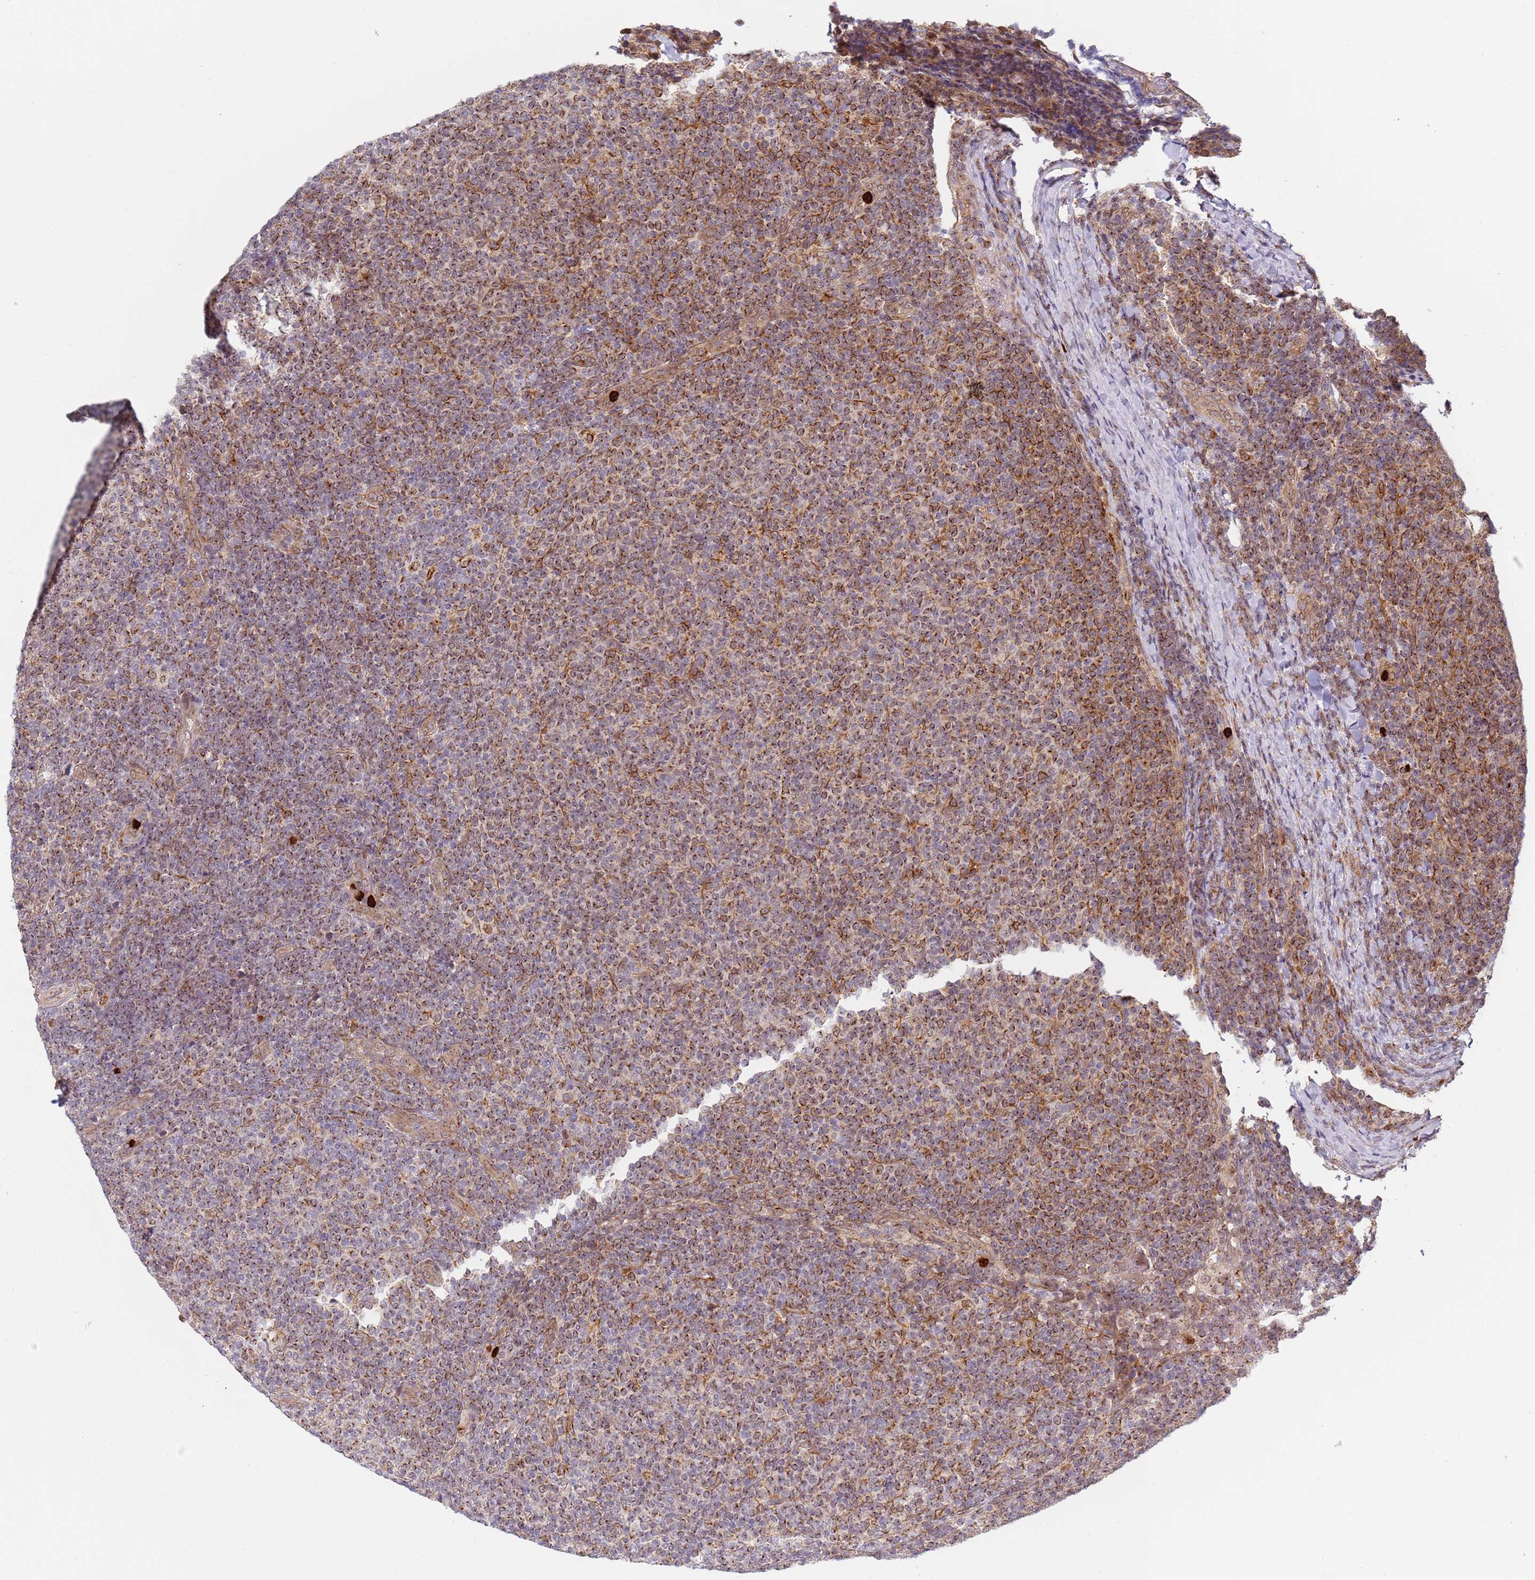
{"staining": {"intensity": "moderate", "quantity": ">75%", "location": "cytoplasmic/membranous"}, "tissue": "lymphoma", "cell_type": "Tumor cells", "image_type": "cancer", "snomed": [{"axis": "morphology", "description": "Malignant lymphoma, non-Hodgkin's type, Low grade"}, {"axis": "topography", "description": "Lymph node"}], "caption": "A medium amount of moderate cytoplasmic/membranous expression is identified in approximately >75% of tumor cells in malignant lymphoma, non-Hodgkin's type (low-grade) tissue. Using DAB (3,3'-diaminobenzidine) (brown) and hematoxylin (blue) stains, captured at high magnification using brightfield microscopy.", "gene": "CEP170", "patient": {"sex": "male", "age": 66}}